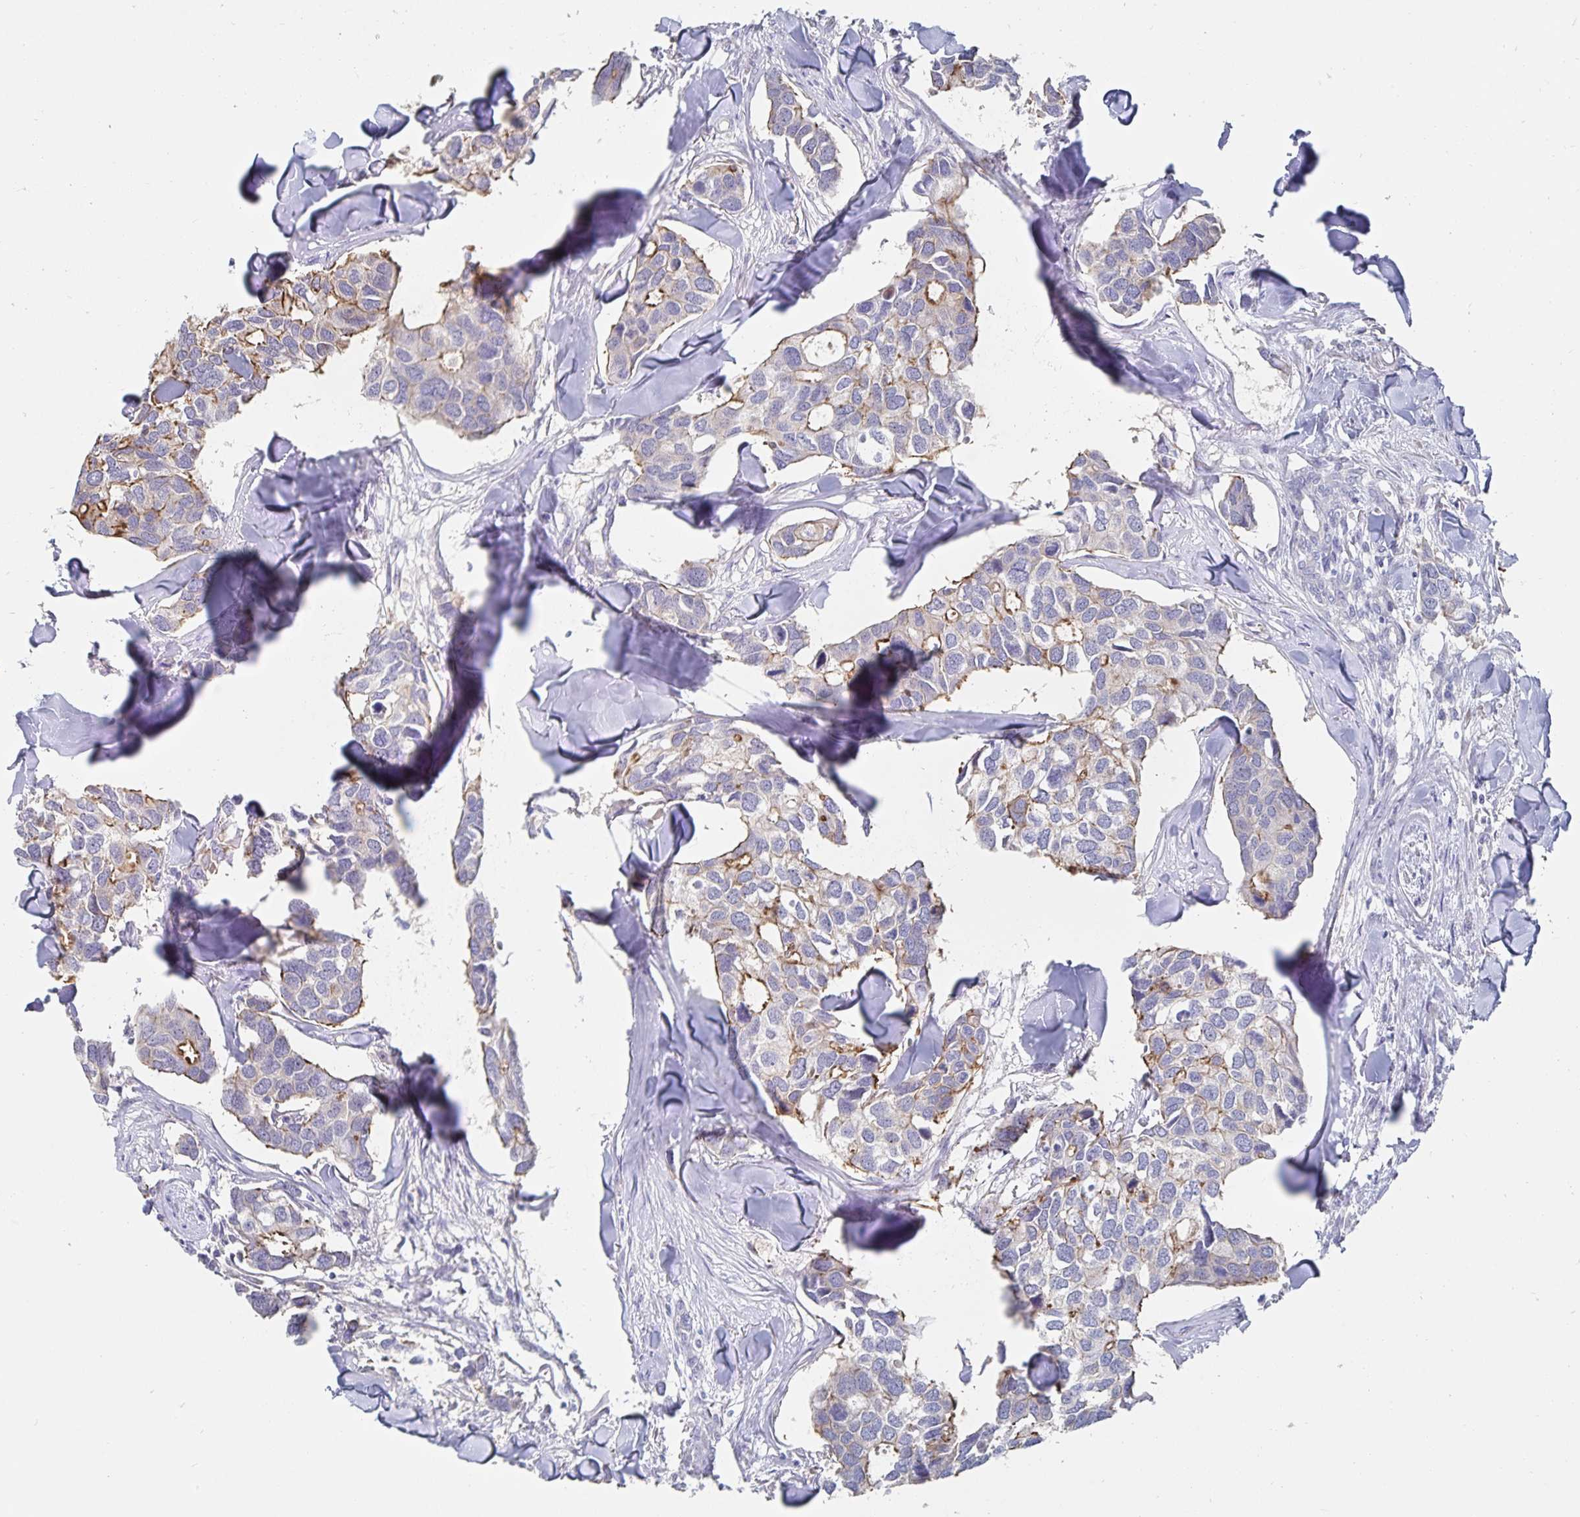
{"staining": {"intensity": "moderate", "quantity": "<25%", "location": "cytoplasmic/membranous"}, "tissue": "breast cancer", "cell_type": "Tumor cells", "image_type": "cancer", "snomed": [{"axis": "morphology", "description": "Duct carcinoma"}, {"axis": "topography", "description": "Breast"}], "caption": "Infiltrating ductal carcinoma (breast) stained with a brown dye exhibits moderate cytoplasmic/membranous positive staining in approximately <25% of tumor cells.", "gene": "SSTR1", "patient": {"sex": "female", "age": 83}}